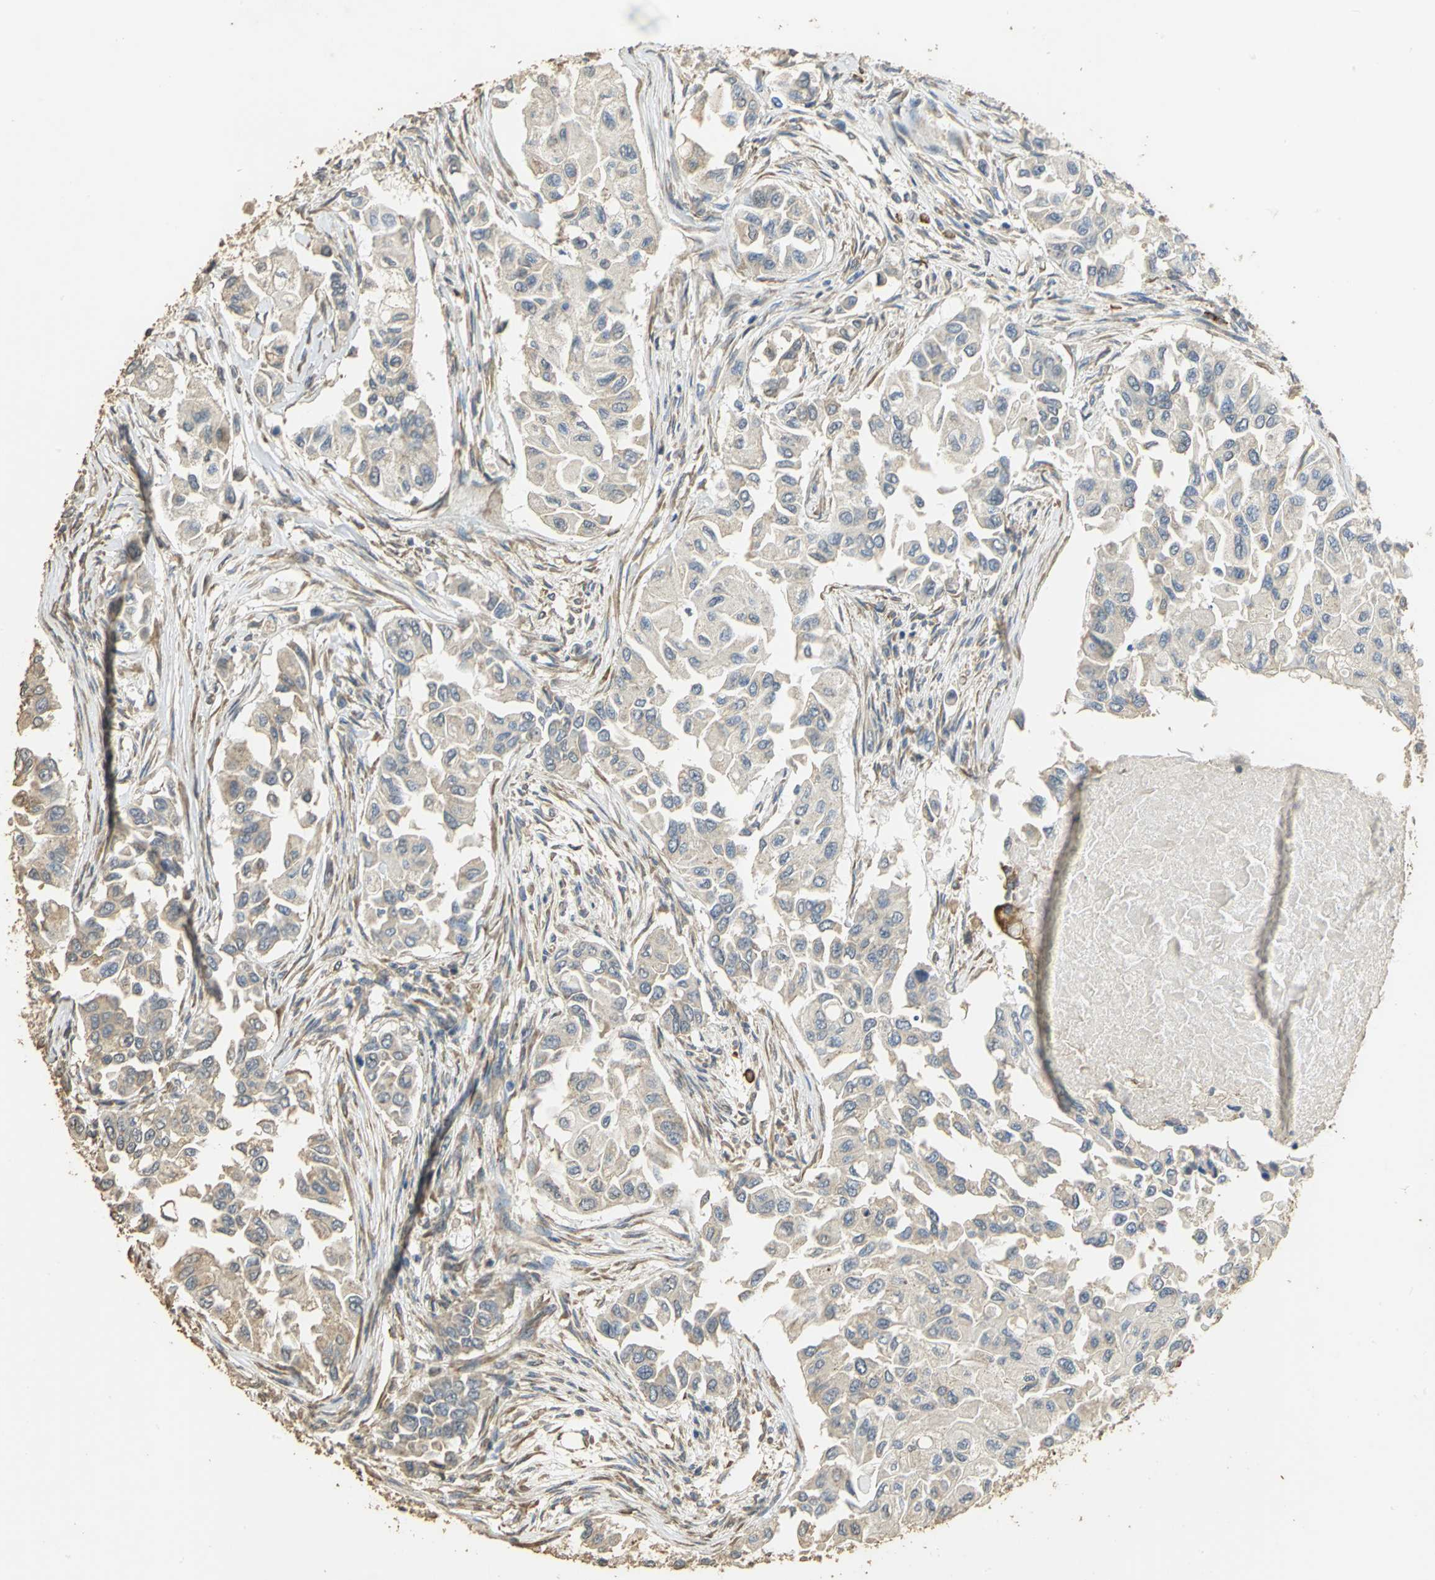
{"staining": {"intensity": "weak", "quantity": ">75%", "location": "cytoplasmic/membranous"}, "tissue": "breast cancer", "cell_type": "Tumor cells", "image_type": "cancer", "snomed": [{"axis": "morphology", "description": "Normal tissue, NOS"}, {"axis": "morphology", "description": "Duct carcinoma"}, {"axis": "topography", "description": "Breast"}], "caption": "Protein expression analysis of human breast infiltrating ductal carcinoma reveals weak cytoplasmic/membranous positivity in about >75% of tumor cells.", "gene": "ACSL4", "patient": {"sex": "female", "age": 49}}